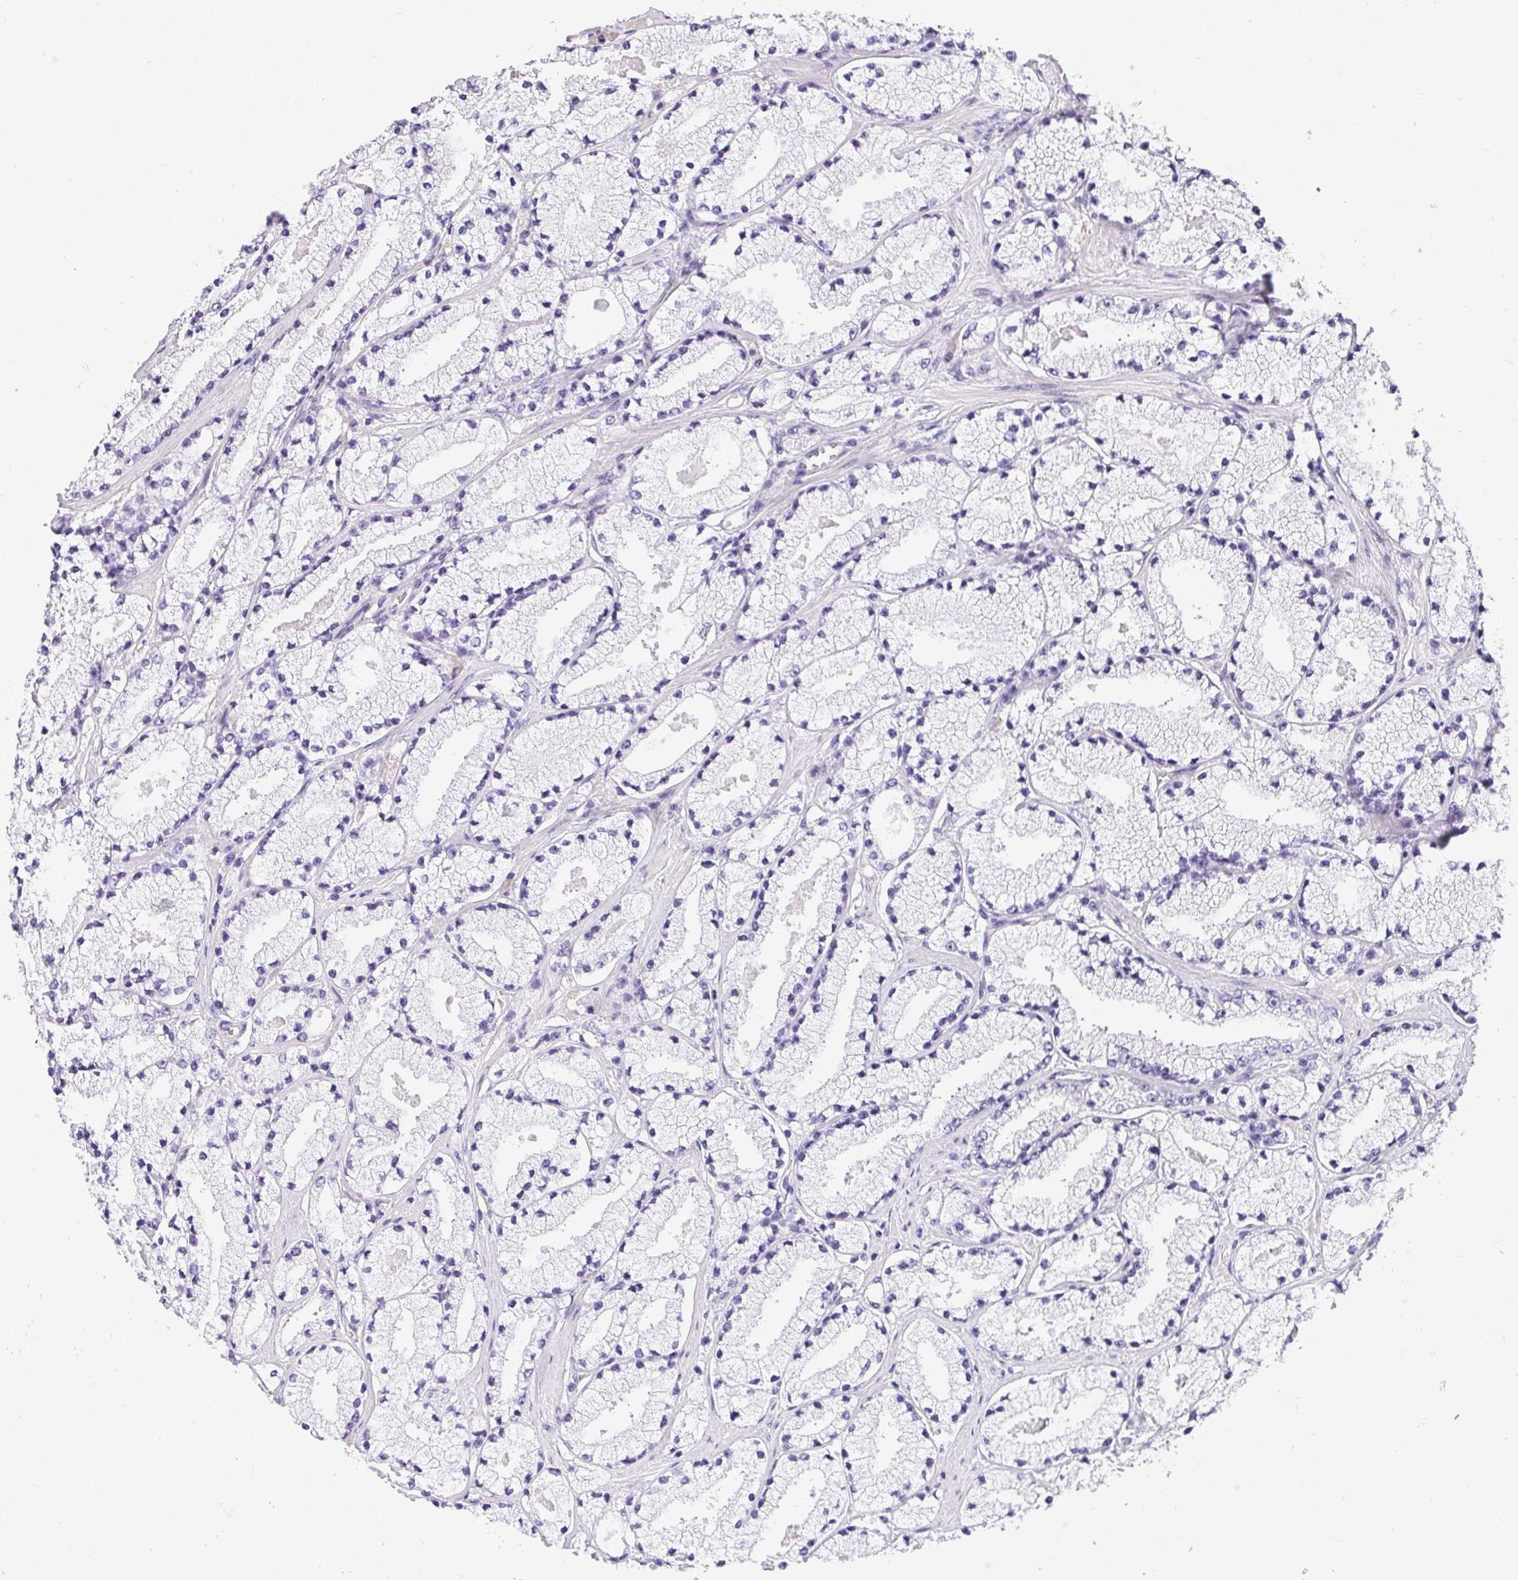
{"staining": {"intensity": "negative", "quantity": "none", "location": "none"}, "tissue": "prostate cancer", "cell_type": "Tumor cells", "image_type": "cancer", "snomed": [{"axis": "morphology", "description": "Adenocarcinoma, High grade"}, {"axis": "topography", "description": "Prostate"}], "caption": "Human adenocarcinoma (high-grade) (prostate) stained for a protein using IHC demonstrates no expression in tumor cells.", "gene": "PLPPR3", "patient": {"sex": "male", "age": 63}}